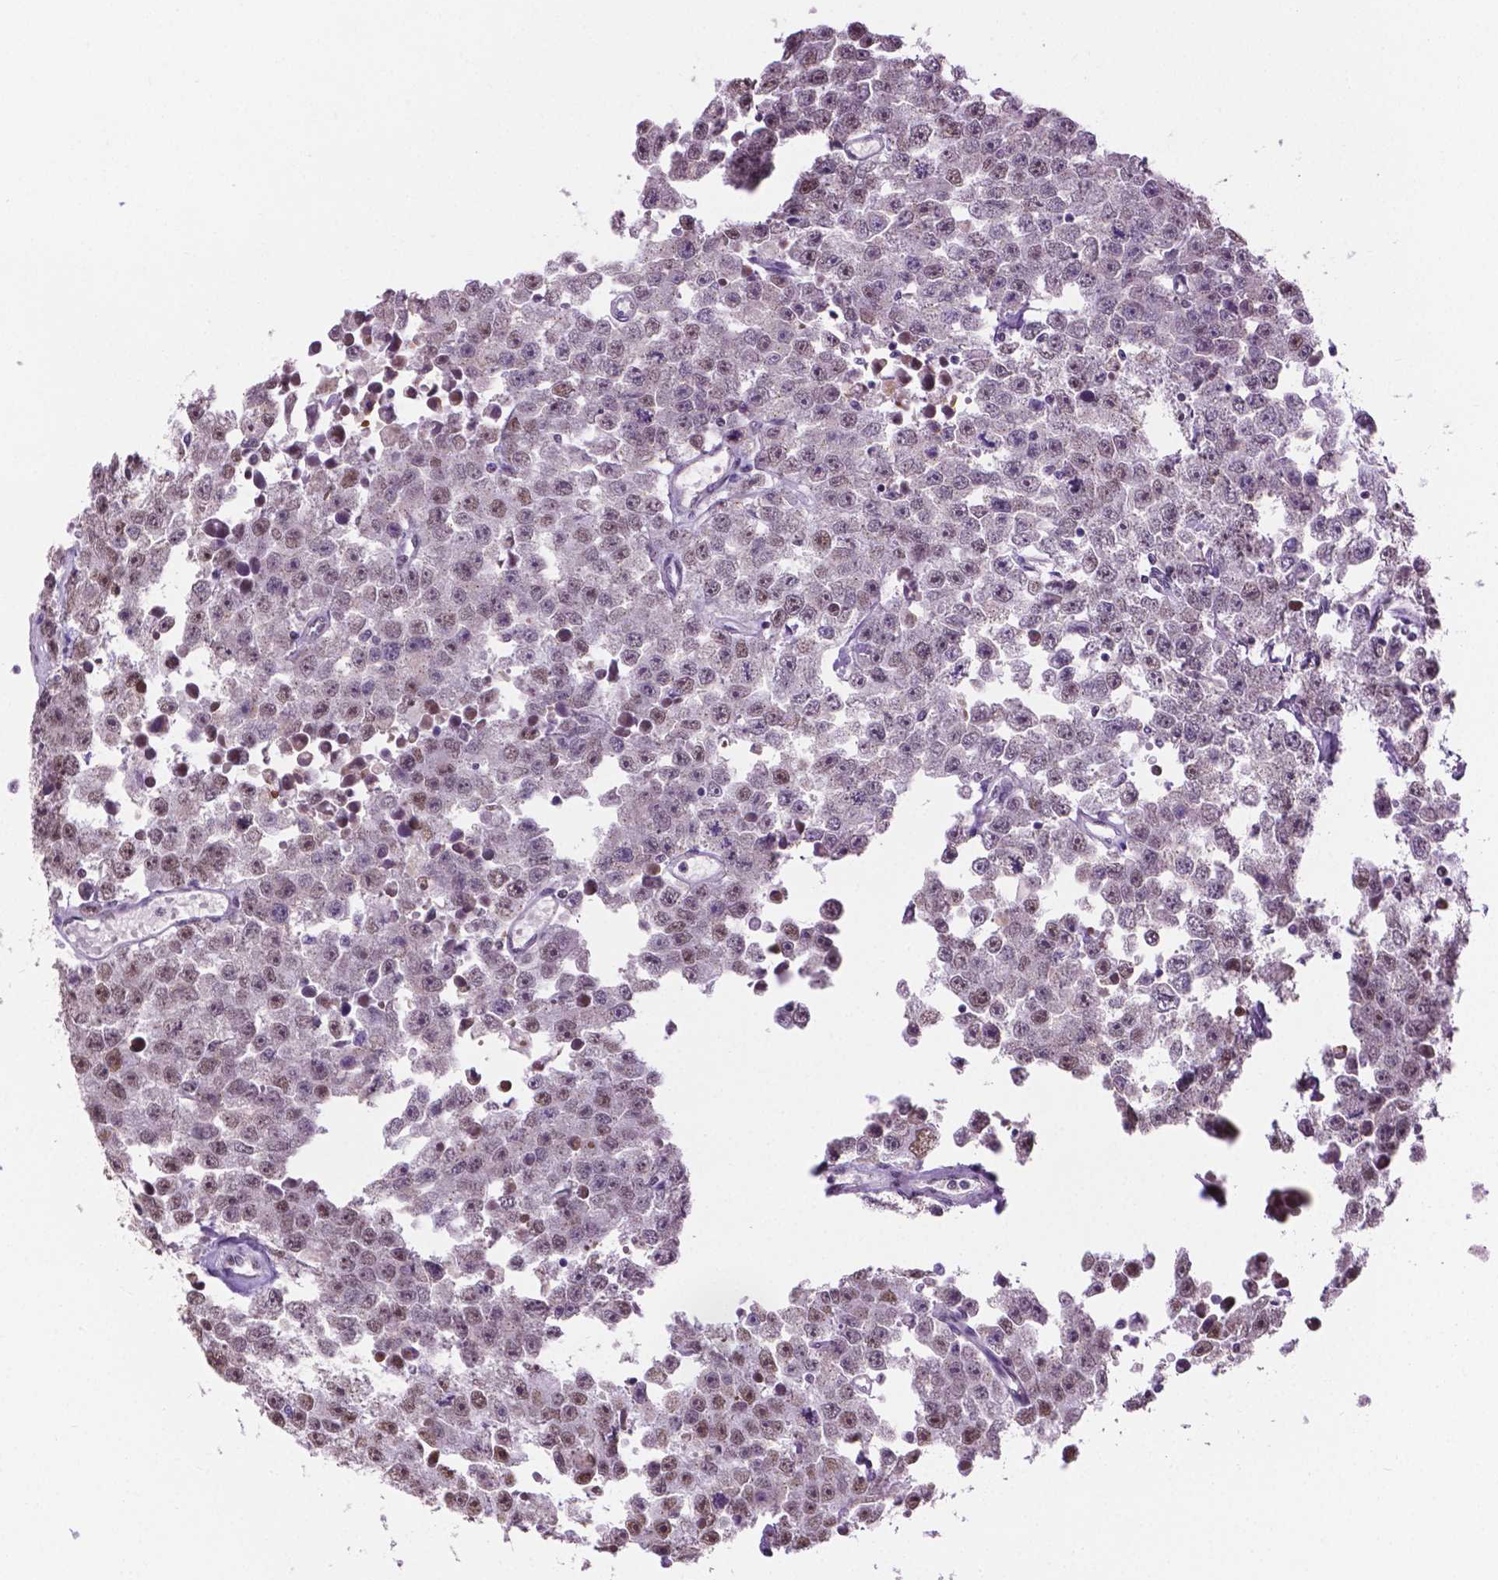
{"staining": {"intensity": "weak", "quantity": "<25%", "location": "nuclear"}, "tissue": "testis cancer", "cell_type": "Tumor cells", "image_type": "cancer", "snomed": [{"axis": "morphology", "description": "Seminoma, NOS"}, {"axis": "topography", "description": "Testis"}], "caption": "This is an immunohistochemistry (IHC) photomicrograph of seminoma (testis). There is no staining in tumor cells.", "gene": "ABI2", "patient": {"sex": "male", "age": 52}}